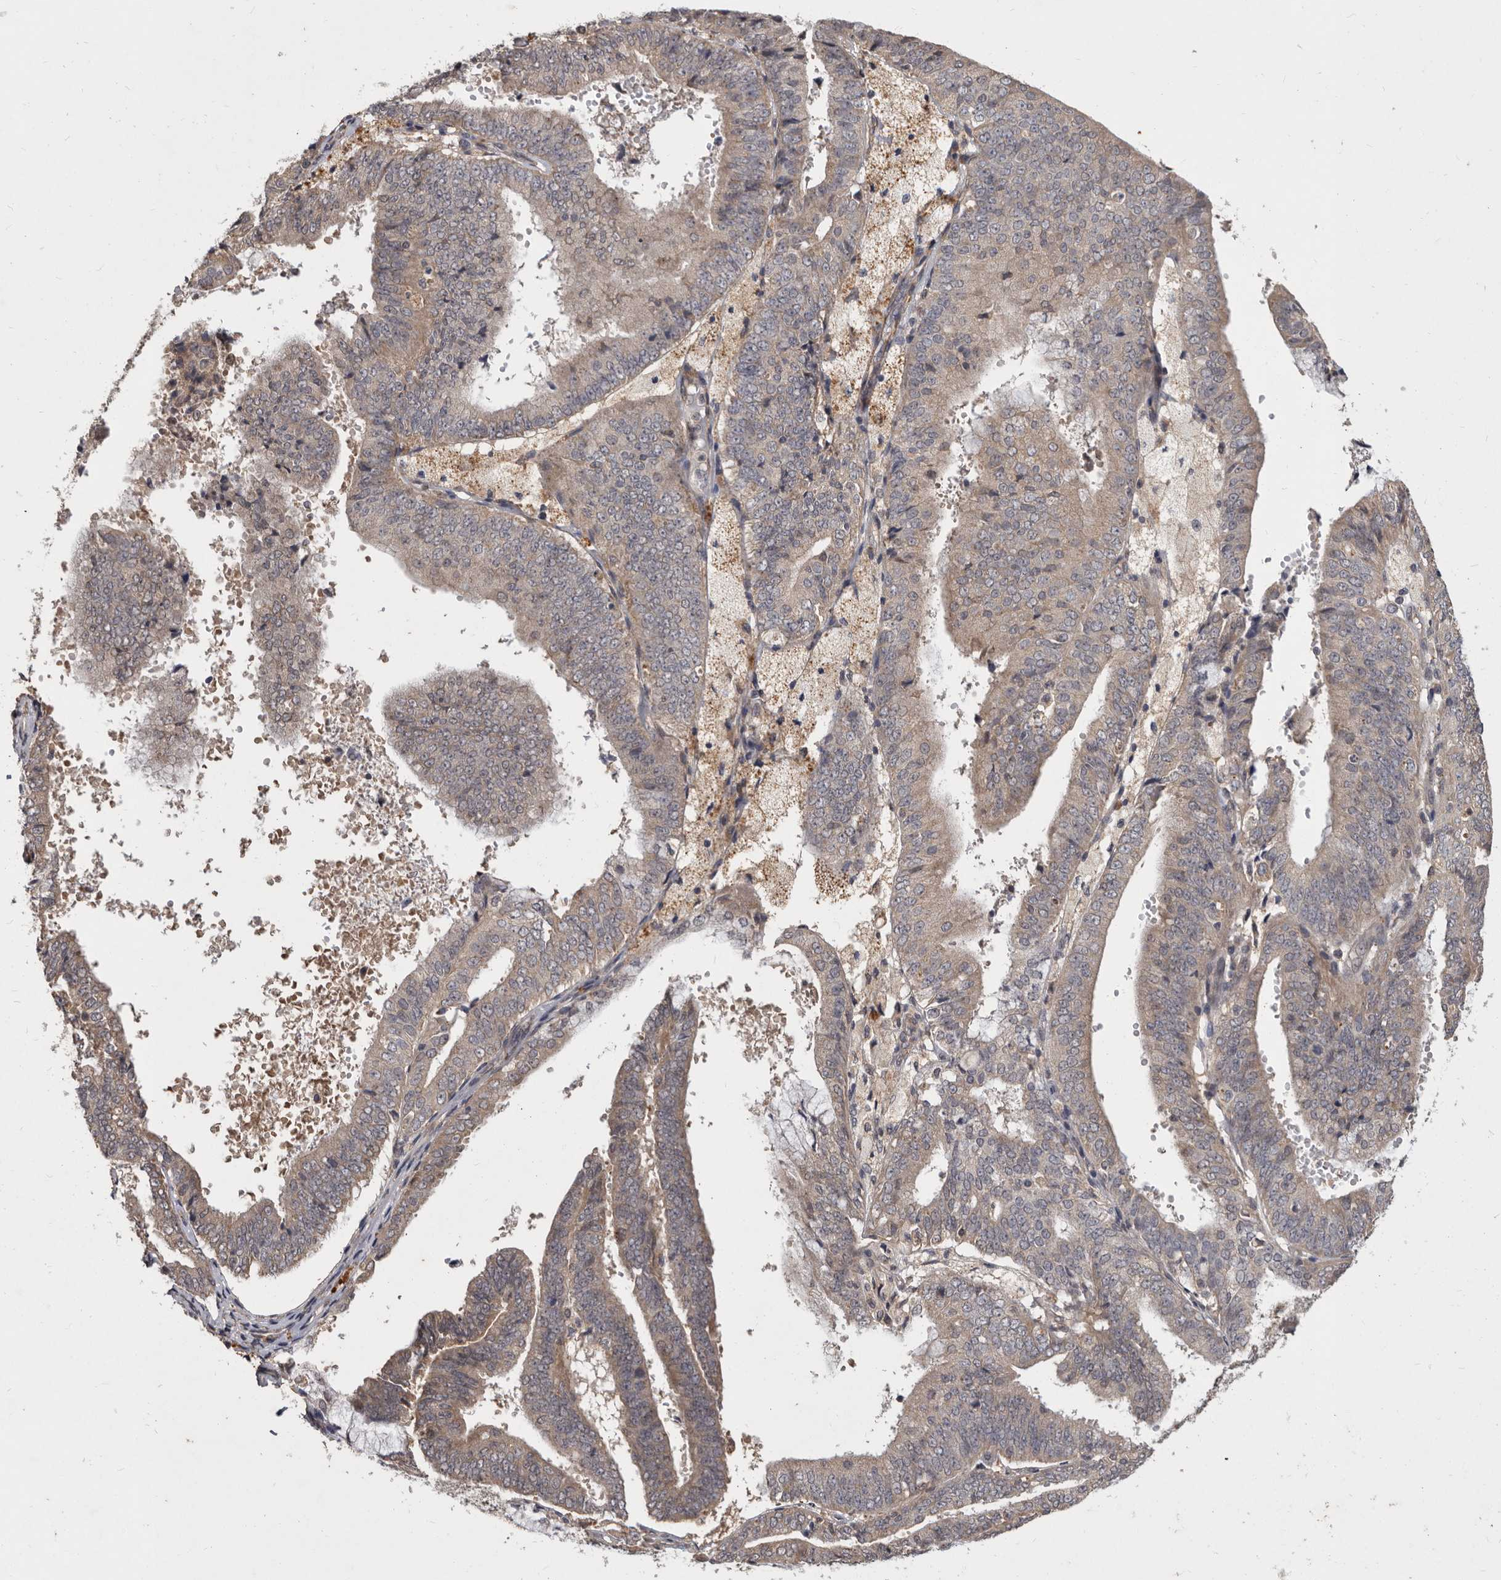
{"staining": {"intensity": "weak", "quantity": "25%-75%", "location": "cytoplasmic/membranous"}, "tissue": "endometrial cancer", "cell_type": "Tumor cells", "image_type": "cancer", "snomed": [{"axis": "morphology", "description": "Adenocarcinoma, NOS"}, {"axis": "topography", "description": "Endometrium"}], "caption": "Immunohistochemistry (IHC) photomicrograph of adenocarcinoma (endometrial) stained for a protein (brown), which reveals low levels of weak cytoplasmic/membranous staining in approximately 25%-75% of tumor cells.", "gene": "DNAJC28", "patient": {"sex": "female", "age": 63}}